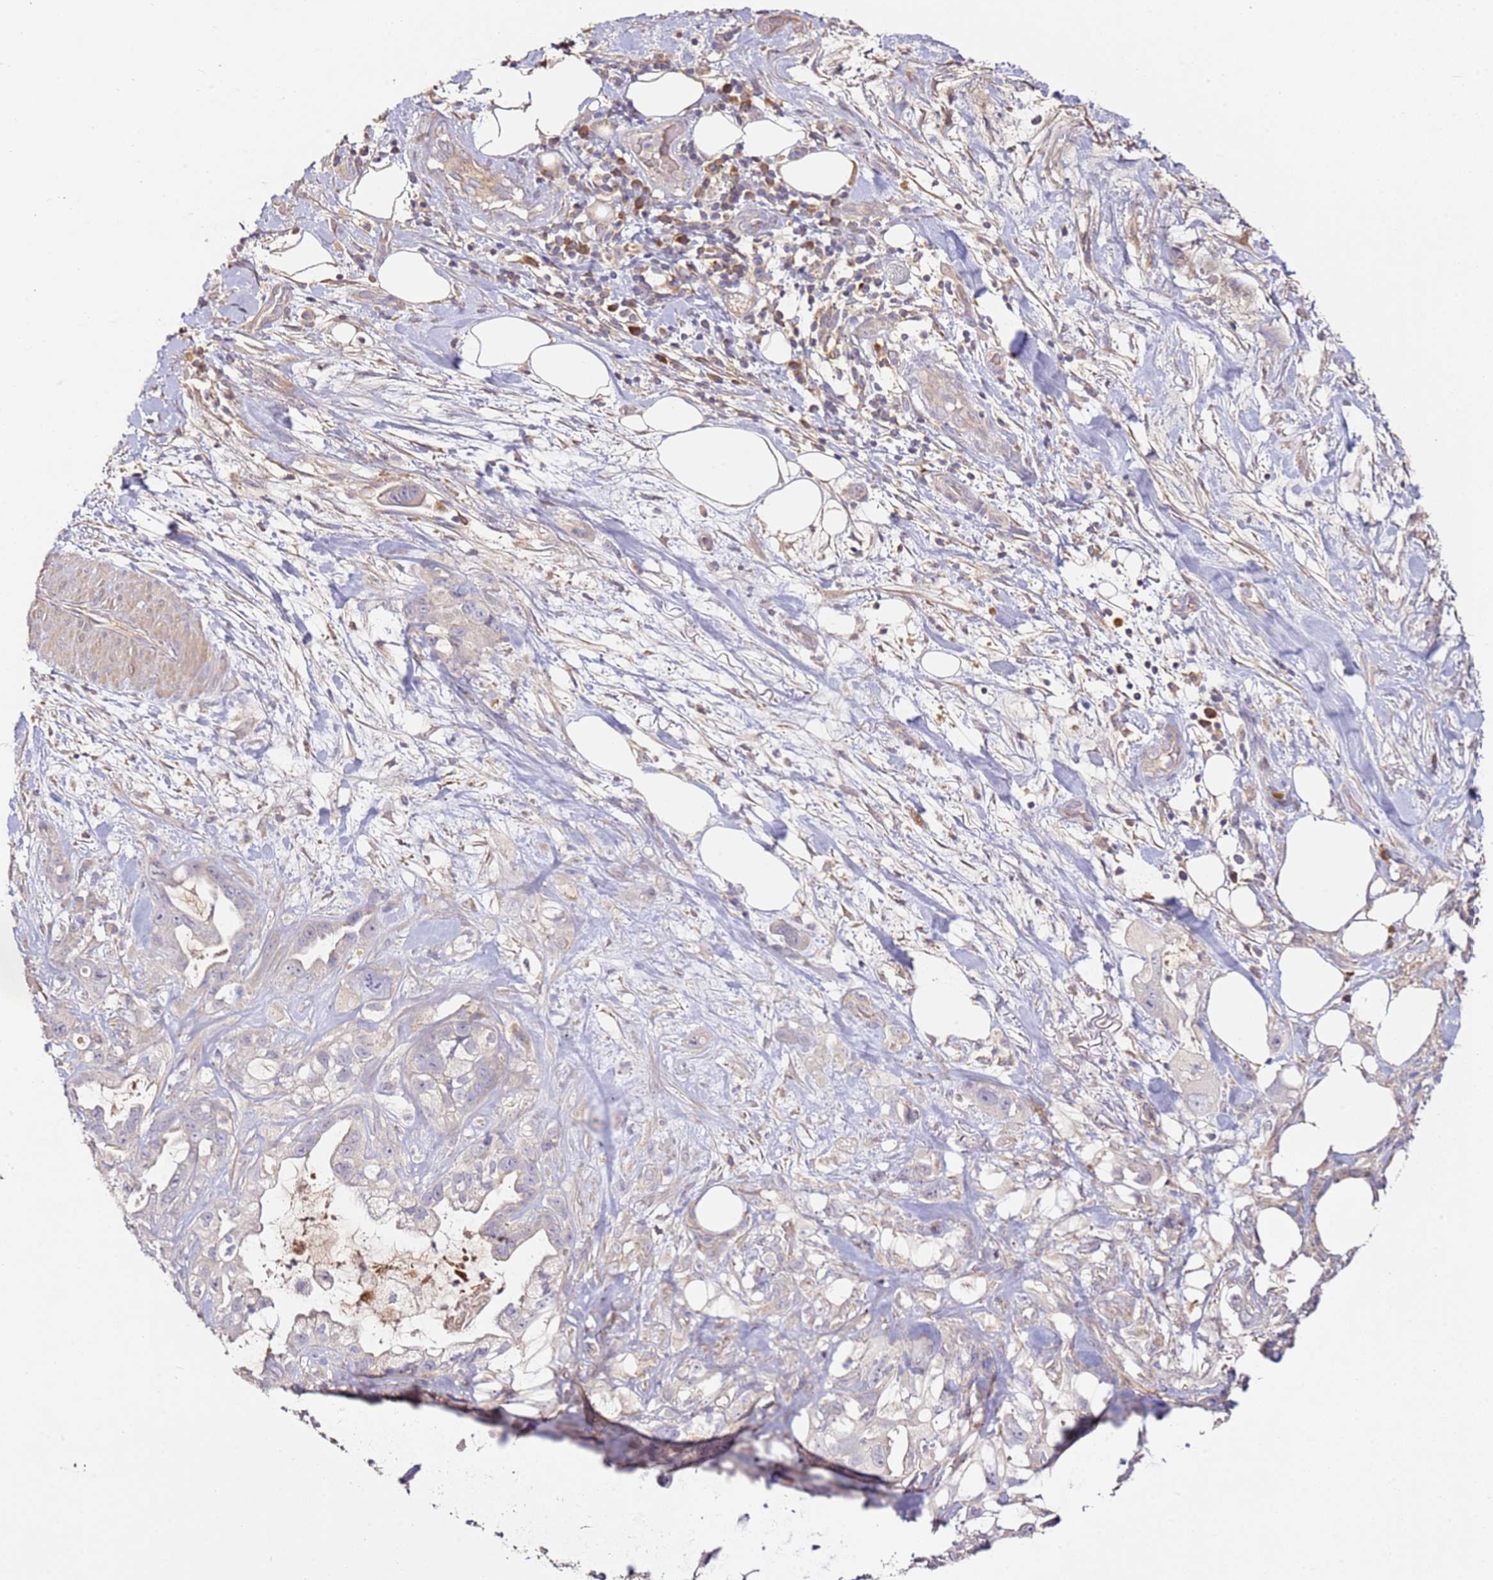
{"staining": {"intensity": "negative", "quantity": "none", "location": "none"}, "tissue": "pancreatic cancer", "cell_type": "Tumor cells", "image_type": "cancer", "snomed": [{"axis": "morphology", "description": "Adenocarcinoma, NOS"}, {"axis": "topography", "description": "Pancreas"}], "caption": "Pancreatic cancer was stained to show a protein in brown. There is no significant expression in tumor cells.", "gene": "OR2B11", "patient": {"sex": "female", "age": 61}}